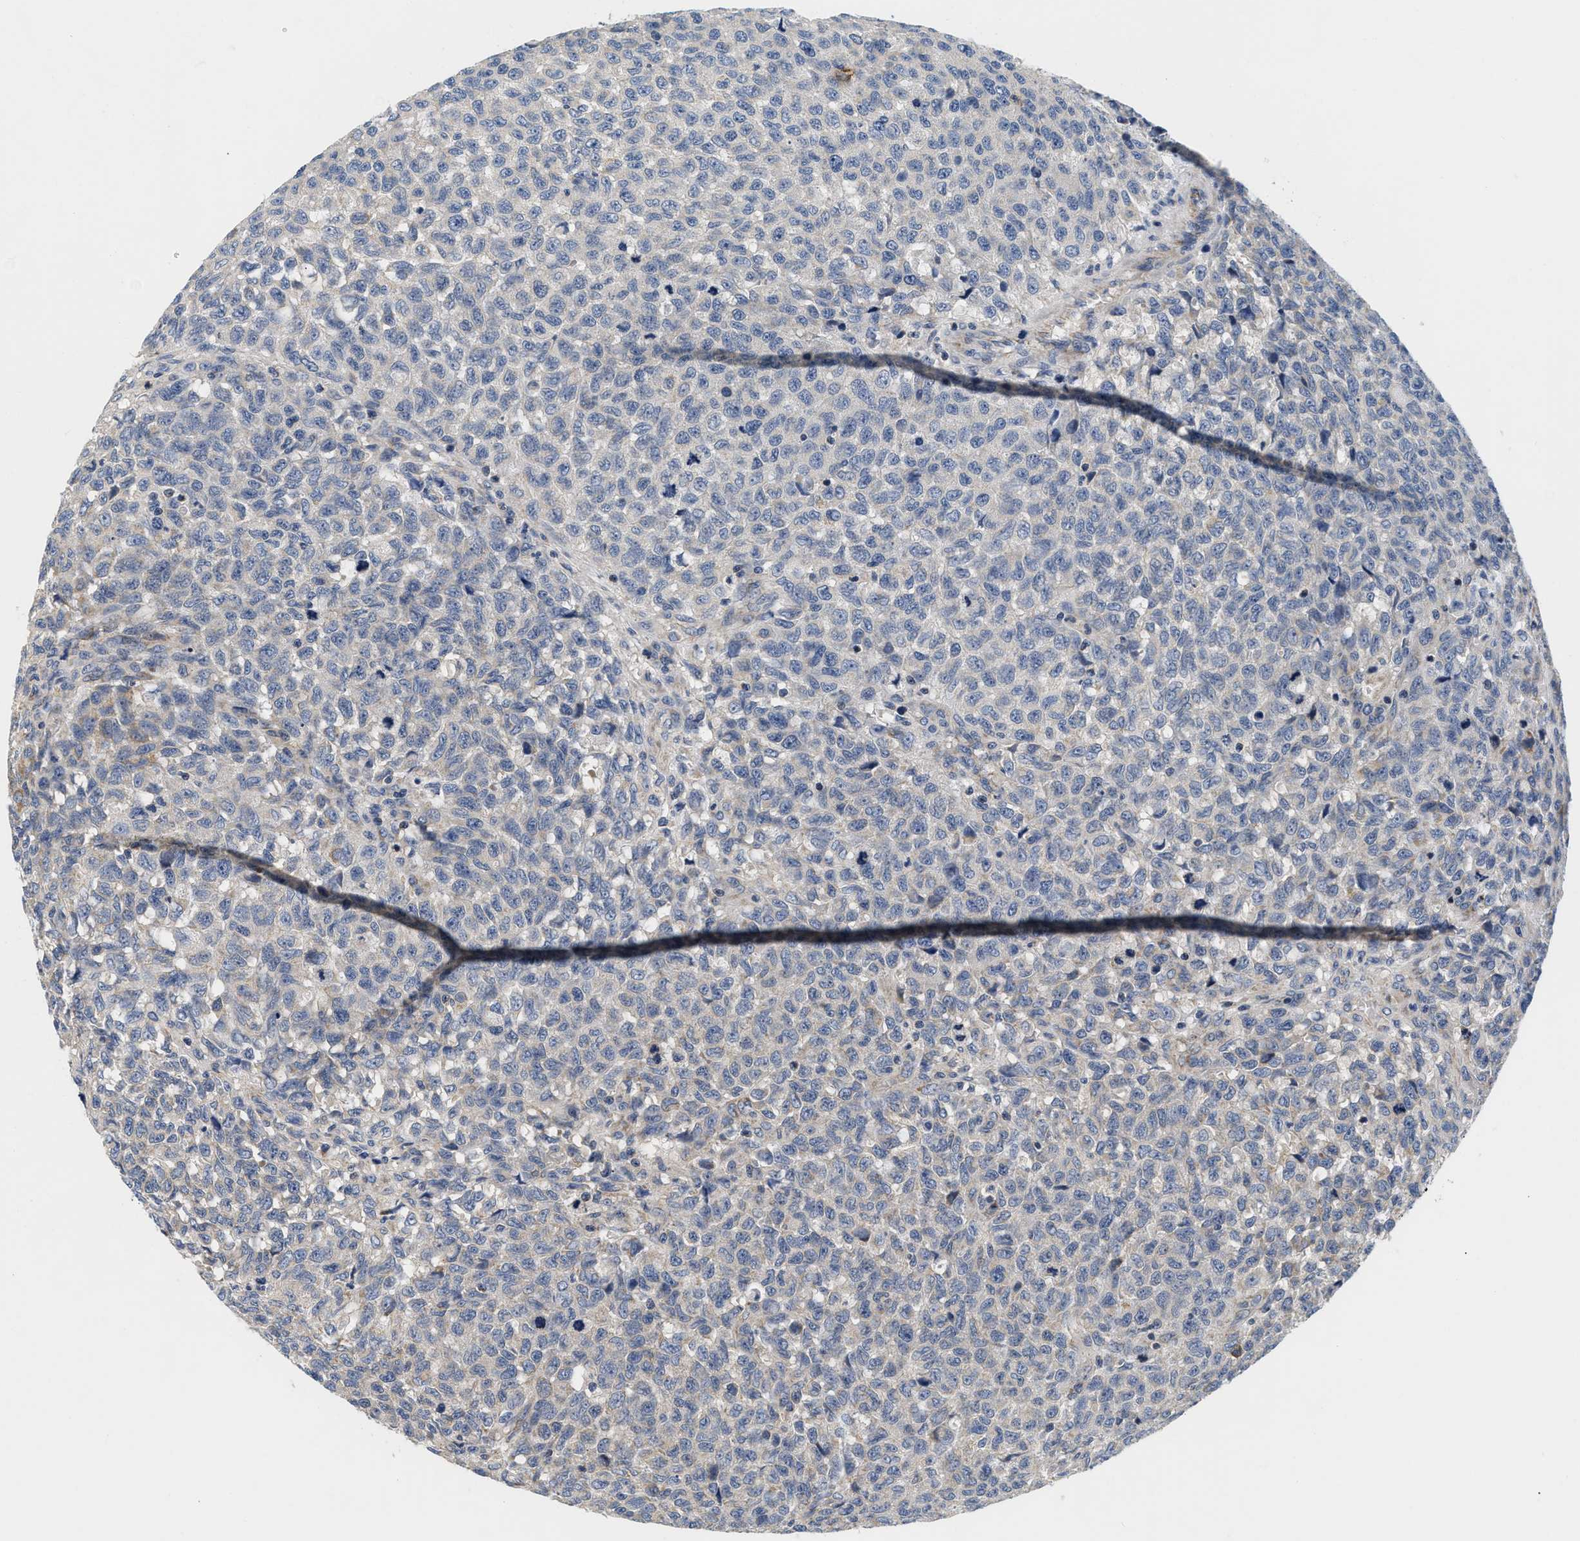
{"staining": {"intensity": "negative", "quantity": "none", "location": "none"}, "tissue": "testis cancer", "cell_type": "Tumor cells", "image_type": "cancer", "snomed": [{"axis": "morphology", "description": "Seminoma, NOS"}, {"axis": "topography", "description": "Testis"}], "caption": "Immunohistochemical staining of human seminoma (testis) shows no significant expression in tumor cells.", "gene": "PDP1", "patient": {"sex": "male", "age": 59}}